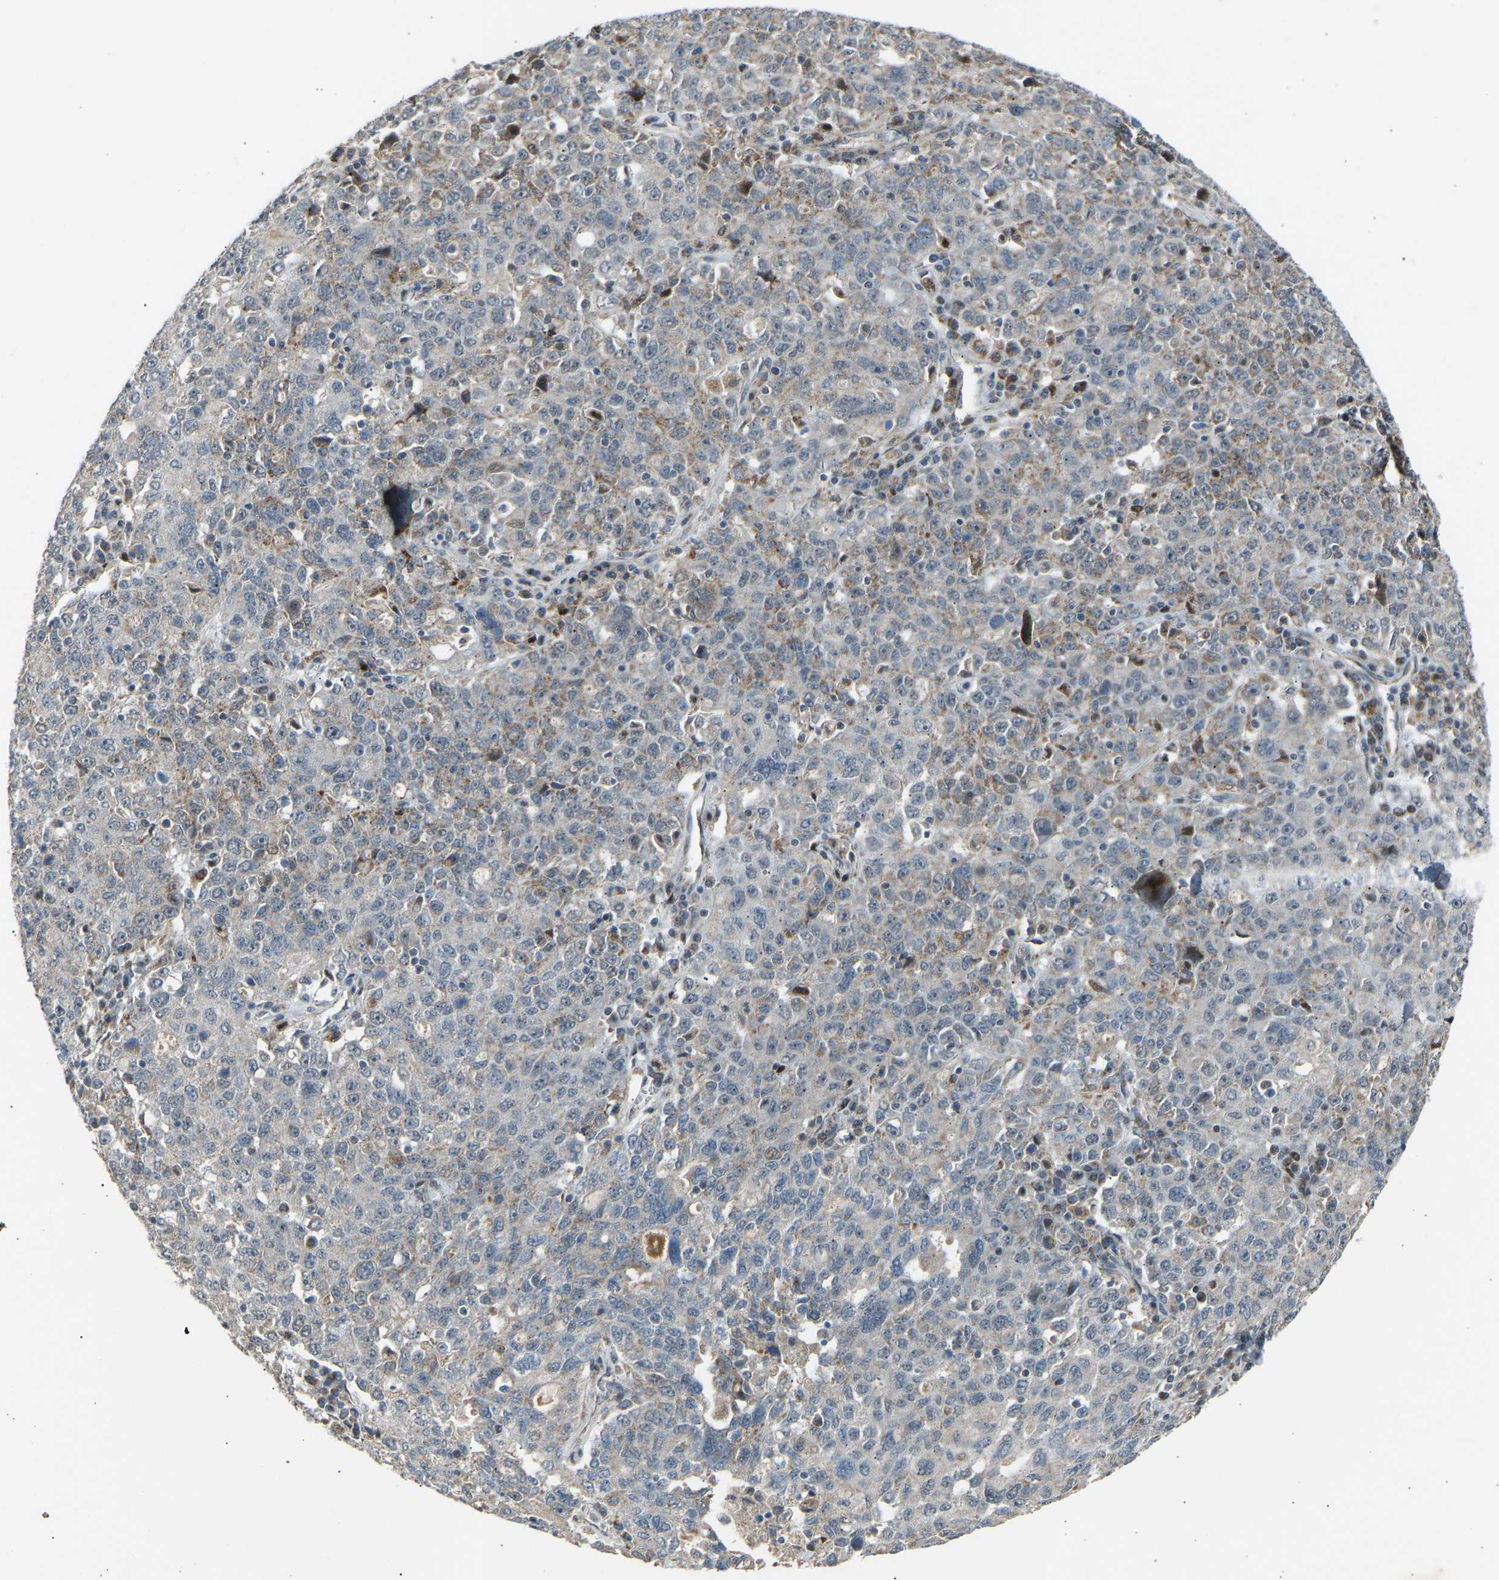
{"staining": {"intensity": "weak", "quantity": "<25%", "location": "cytoplasmic/membranous"}, "tissue": "ovarian cancer", "cell_type": "Tumor cells", "image_type": "cancer", "snomed": [{"axis": "morphology", "description": "Carcinoma, endometroid"}, {"axis": "topography", "description": "Ovary"}], "caption": "IHC of human ovarian cancer (endometroid carcinoma) demonstrates no expression in tumor cells.", "gene": "VPS41", "patient": {"sex": "female", "age": 62}}